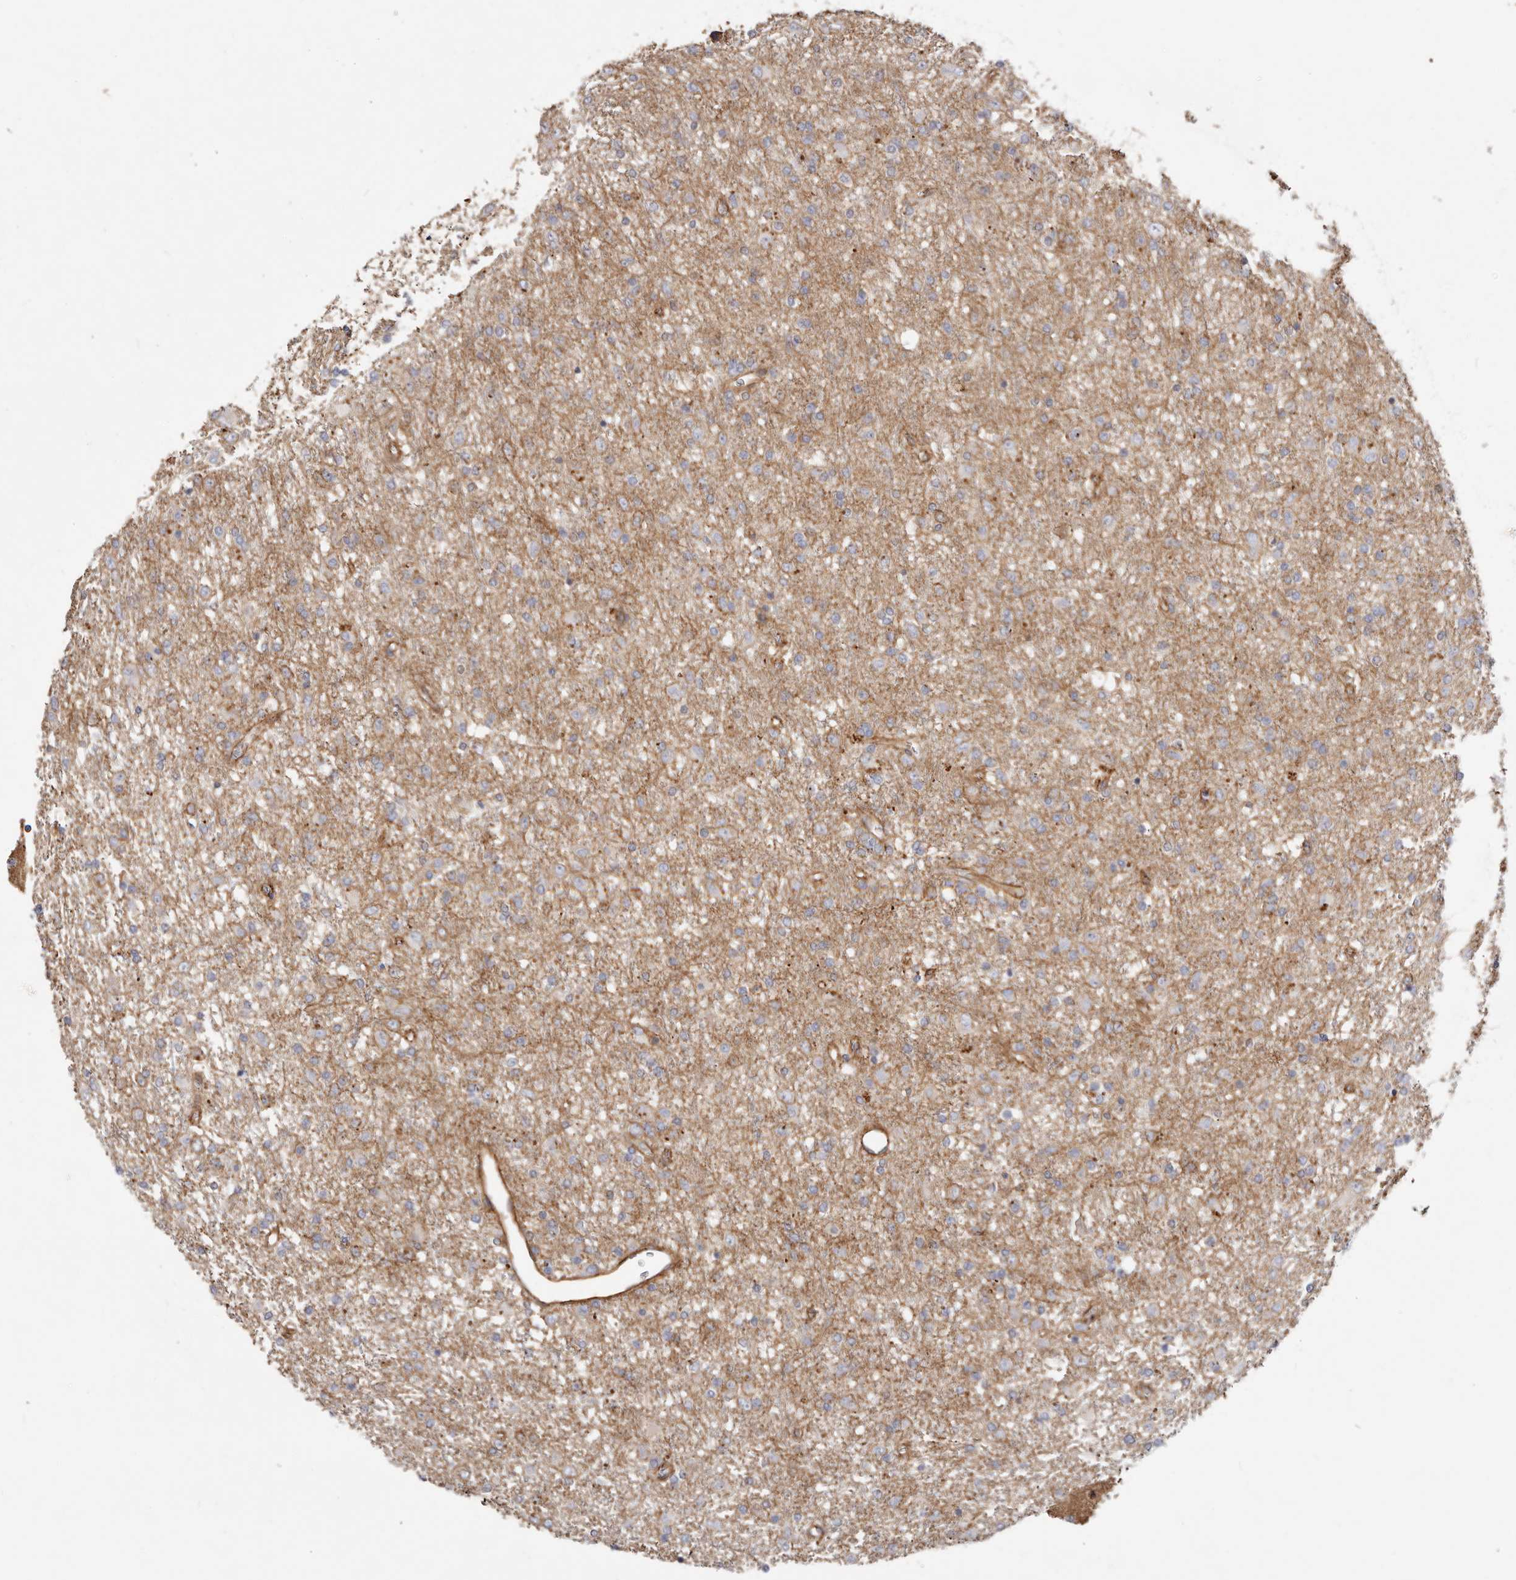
{"staining": {"intensity": "moderate", "quantity": "<25%", "location": "cytoplasmic/membranous"}, "tissue": "glioma", "cell_type": "Tumor cells", "image_type": "cancer", "snomed": [{"axis": "morphology", "description": "Glioma, malignant, Low grade"}, {"axis": "topography", "description": "Brain"}], "caption": "Immunohistochemical staining of glioma demonstrates low levels of moderate cytoplasmic/membranous protein staining in about <25% of tumor cells.", "gene": "CTNNB1", "patient": {"sex": "male", "age": 65}}